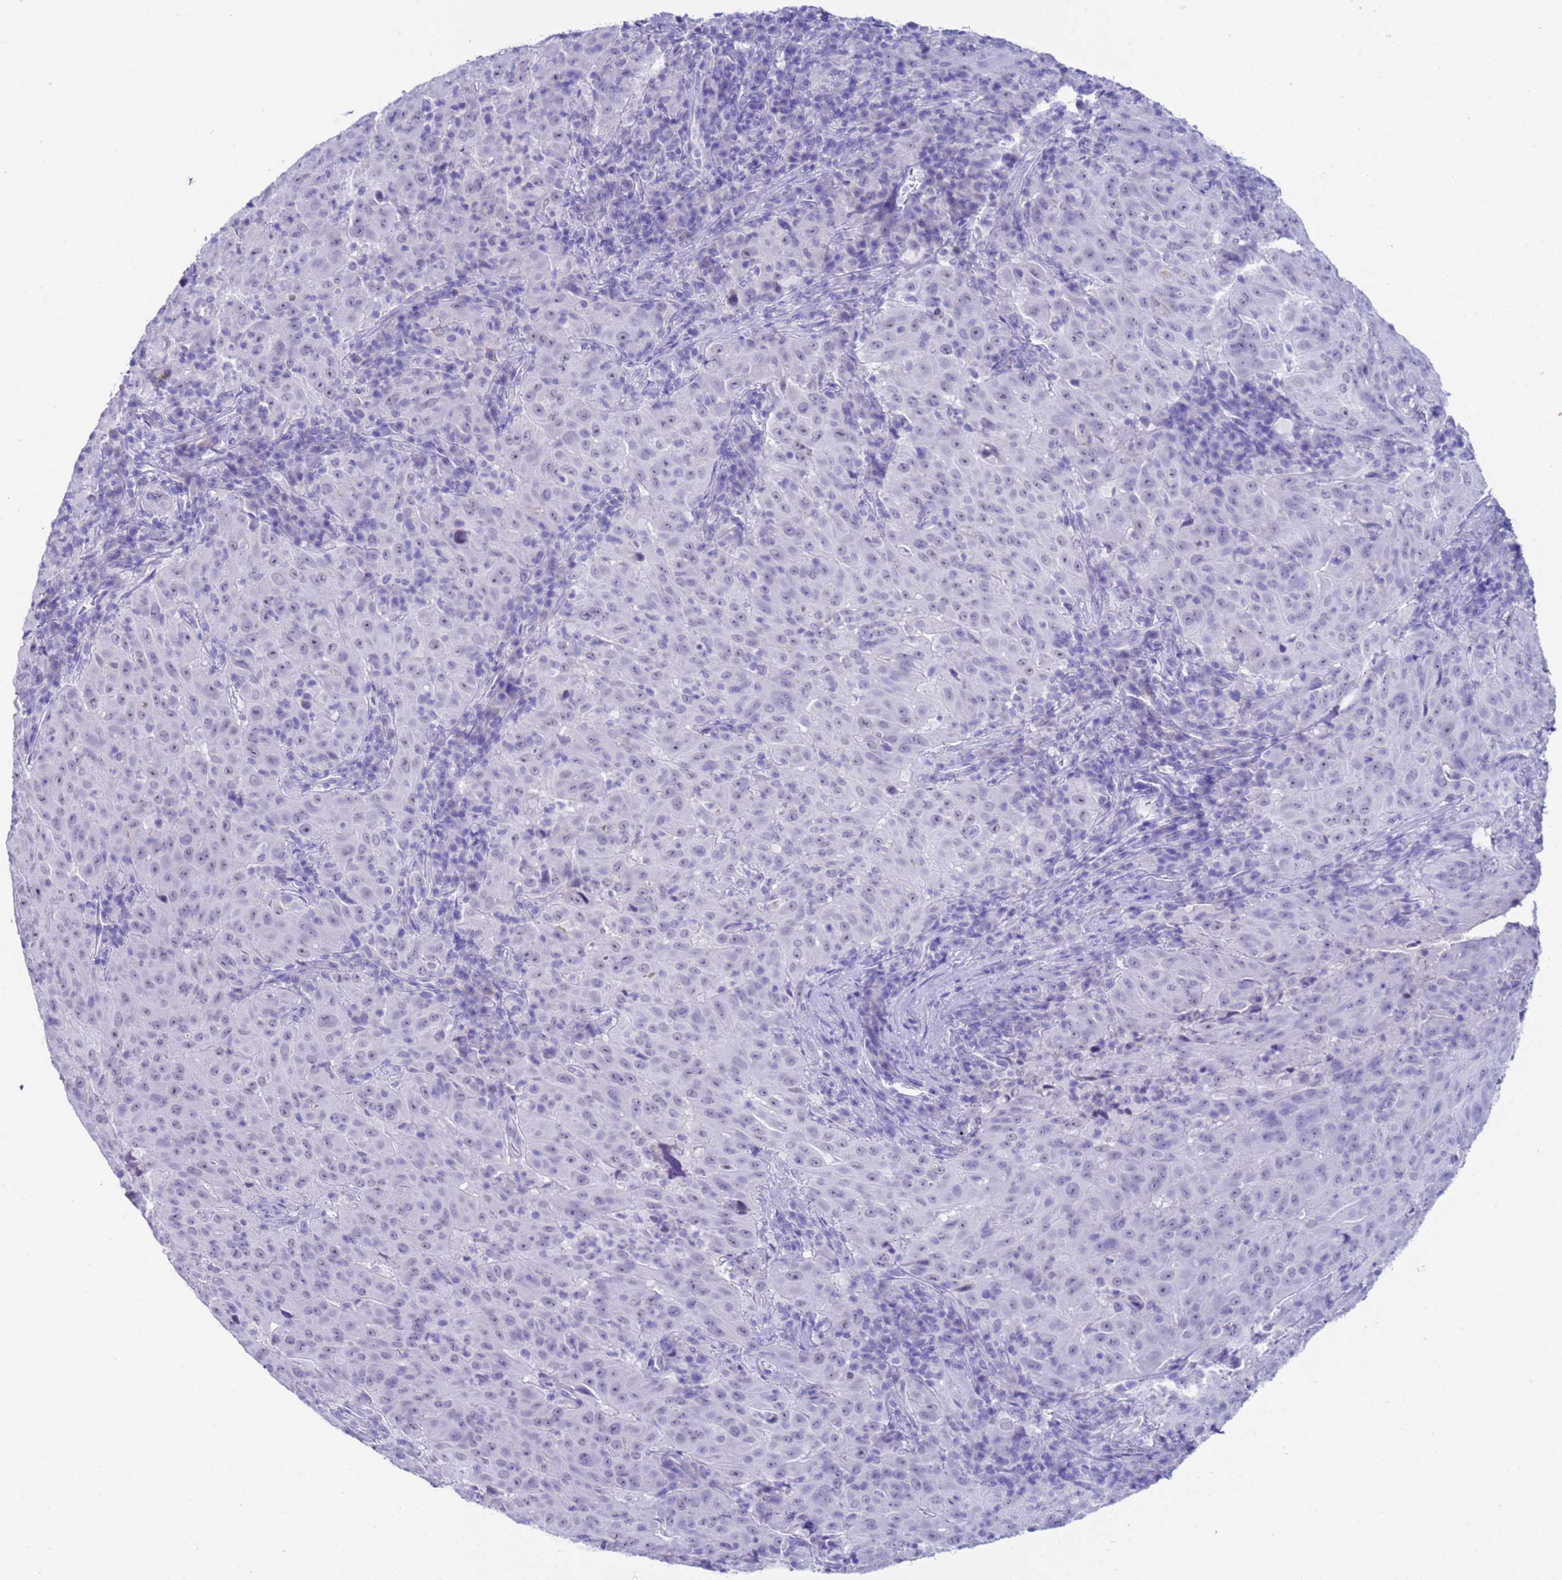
{"staining": {"intensity": "negative", "quantity": "none", "location": "none"}, "tissue": "pancreatic cancer", "cell_type": "Tumor cells", "image_type": "cancer", "snomed": [{"axis": "morphology", "description": "Adenocarcinoma, NOS"}, {"axis": "topography", "description": "Pancreas"}], "caption": "An image of pancreatic adenocarcinoma stained for a protein exhibits no brown staining in tumor cells.", "gene": "CKM", "patient": {"sex": "male", "age": 63}}